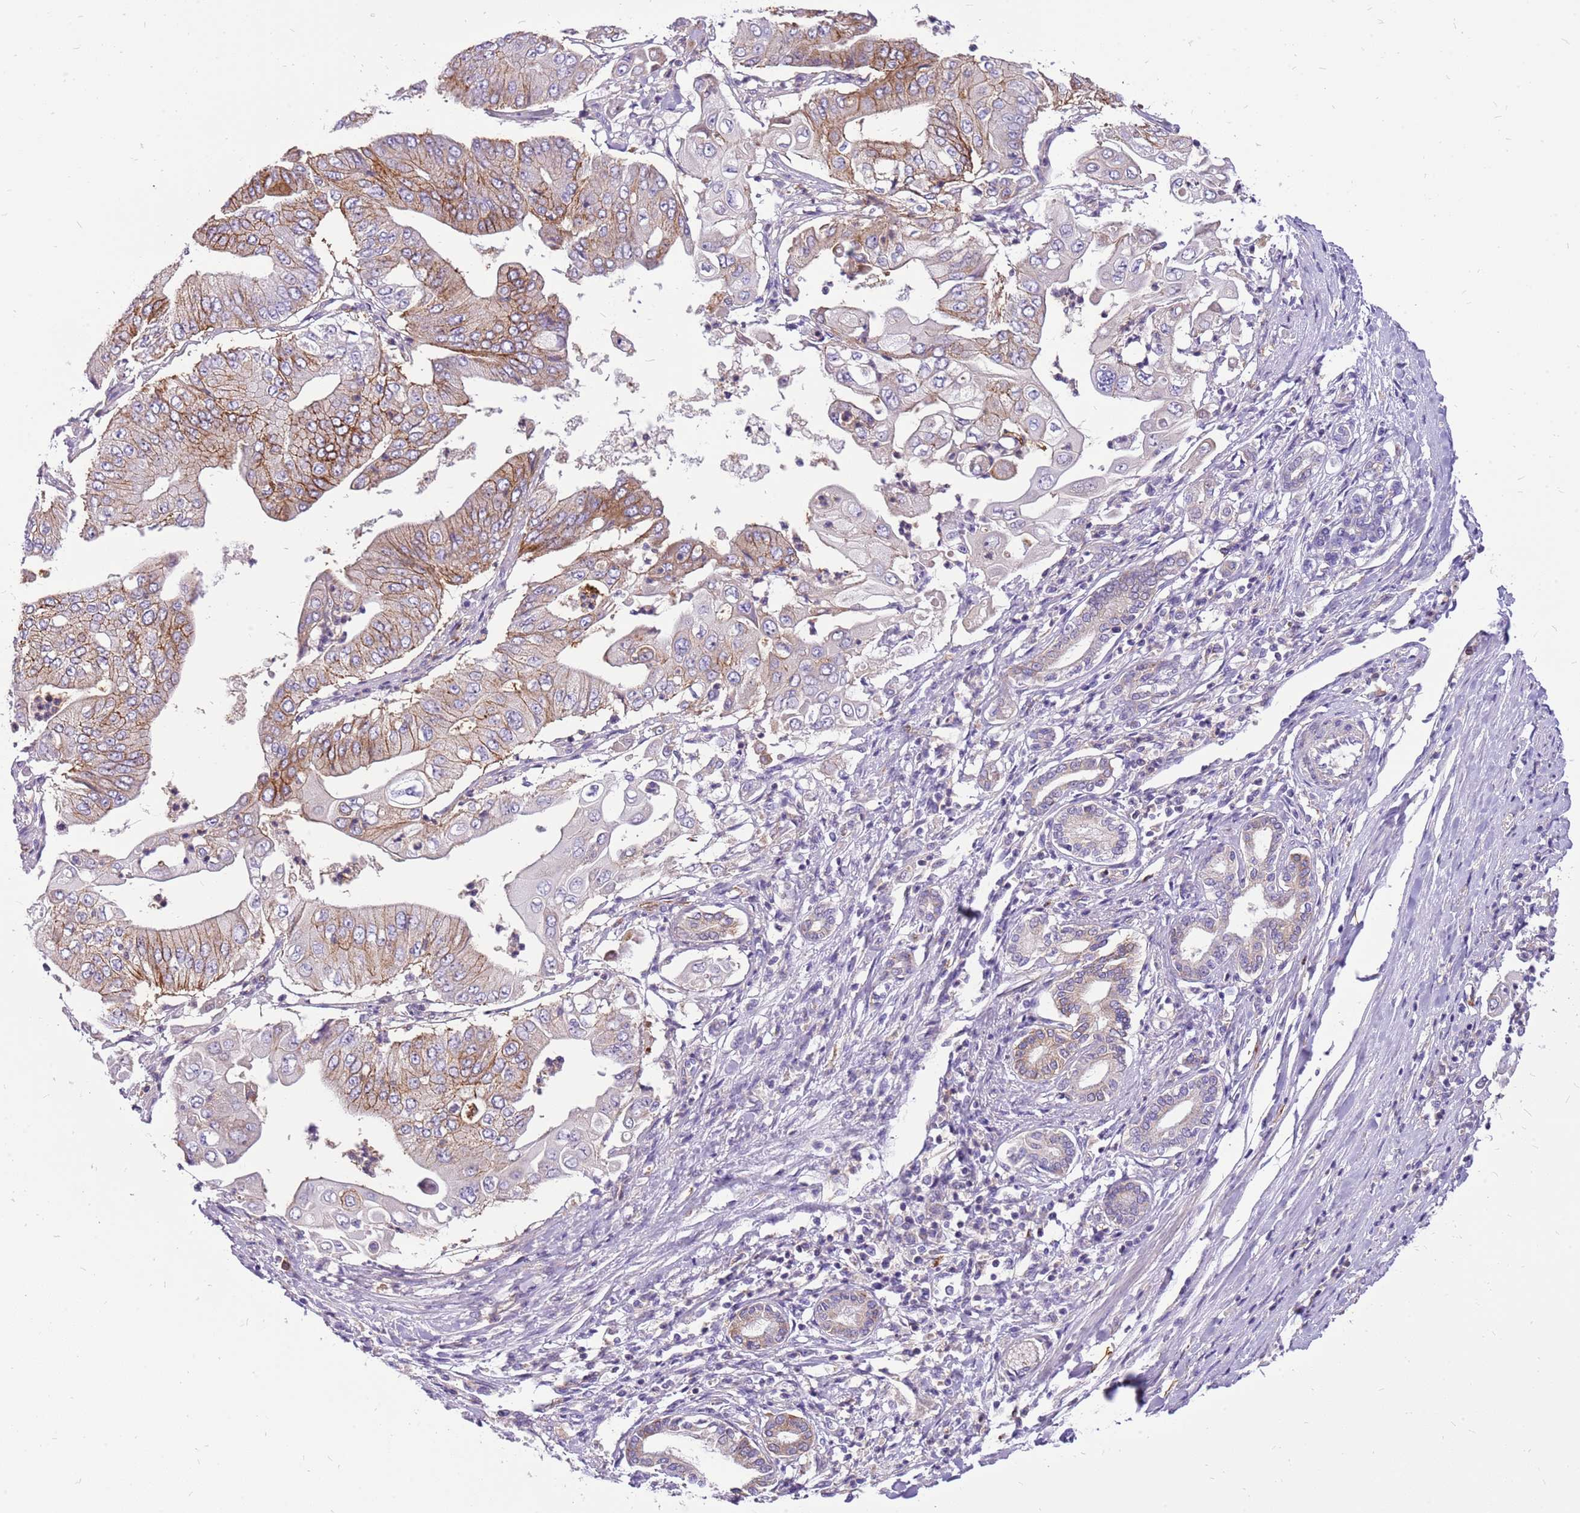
{"staining": {"intensity": "moderate", "quantity": "25%-75%", "location": "cytoplasmic/membranous"}, "tissue": "pancreatic cancer", "cell_type": "Tumor cells", "image_type": "cancer", "snomed": [{"axis": "morphology", "description": "Adenocarcinoma, NOS"}, {"axis": "topography", "description": "Pancreas"}], "caption": "There is medium levels of moderate cytoplasmic/membranous expression in tumor cells of pancreatic cancer, as demonstrated by immunohistochemical staining (brown color).", "gene": "WDR90", "patient": {"sex": "female", "age": 77}}